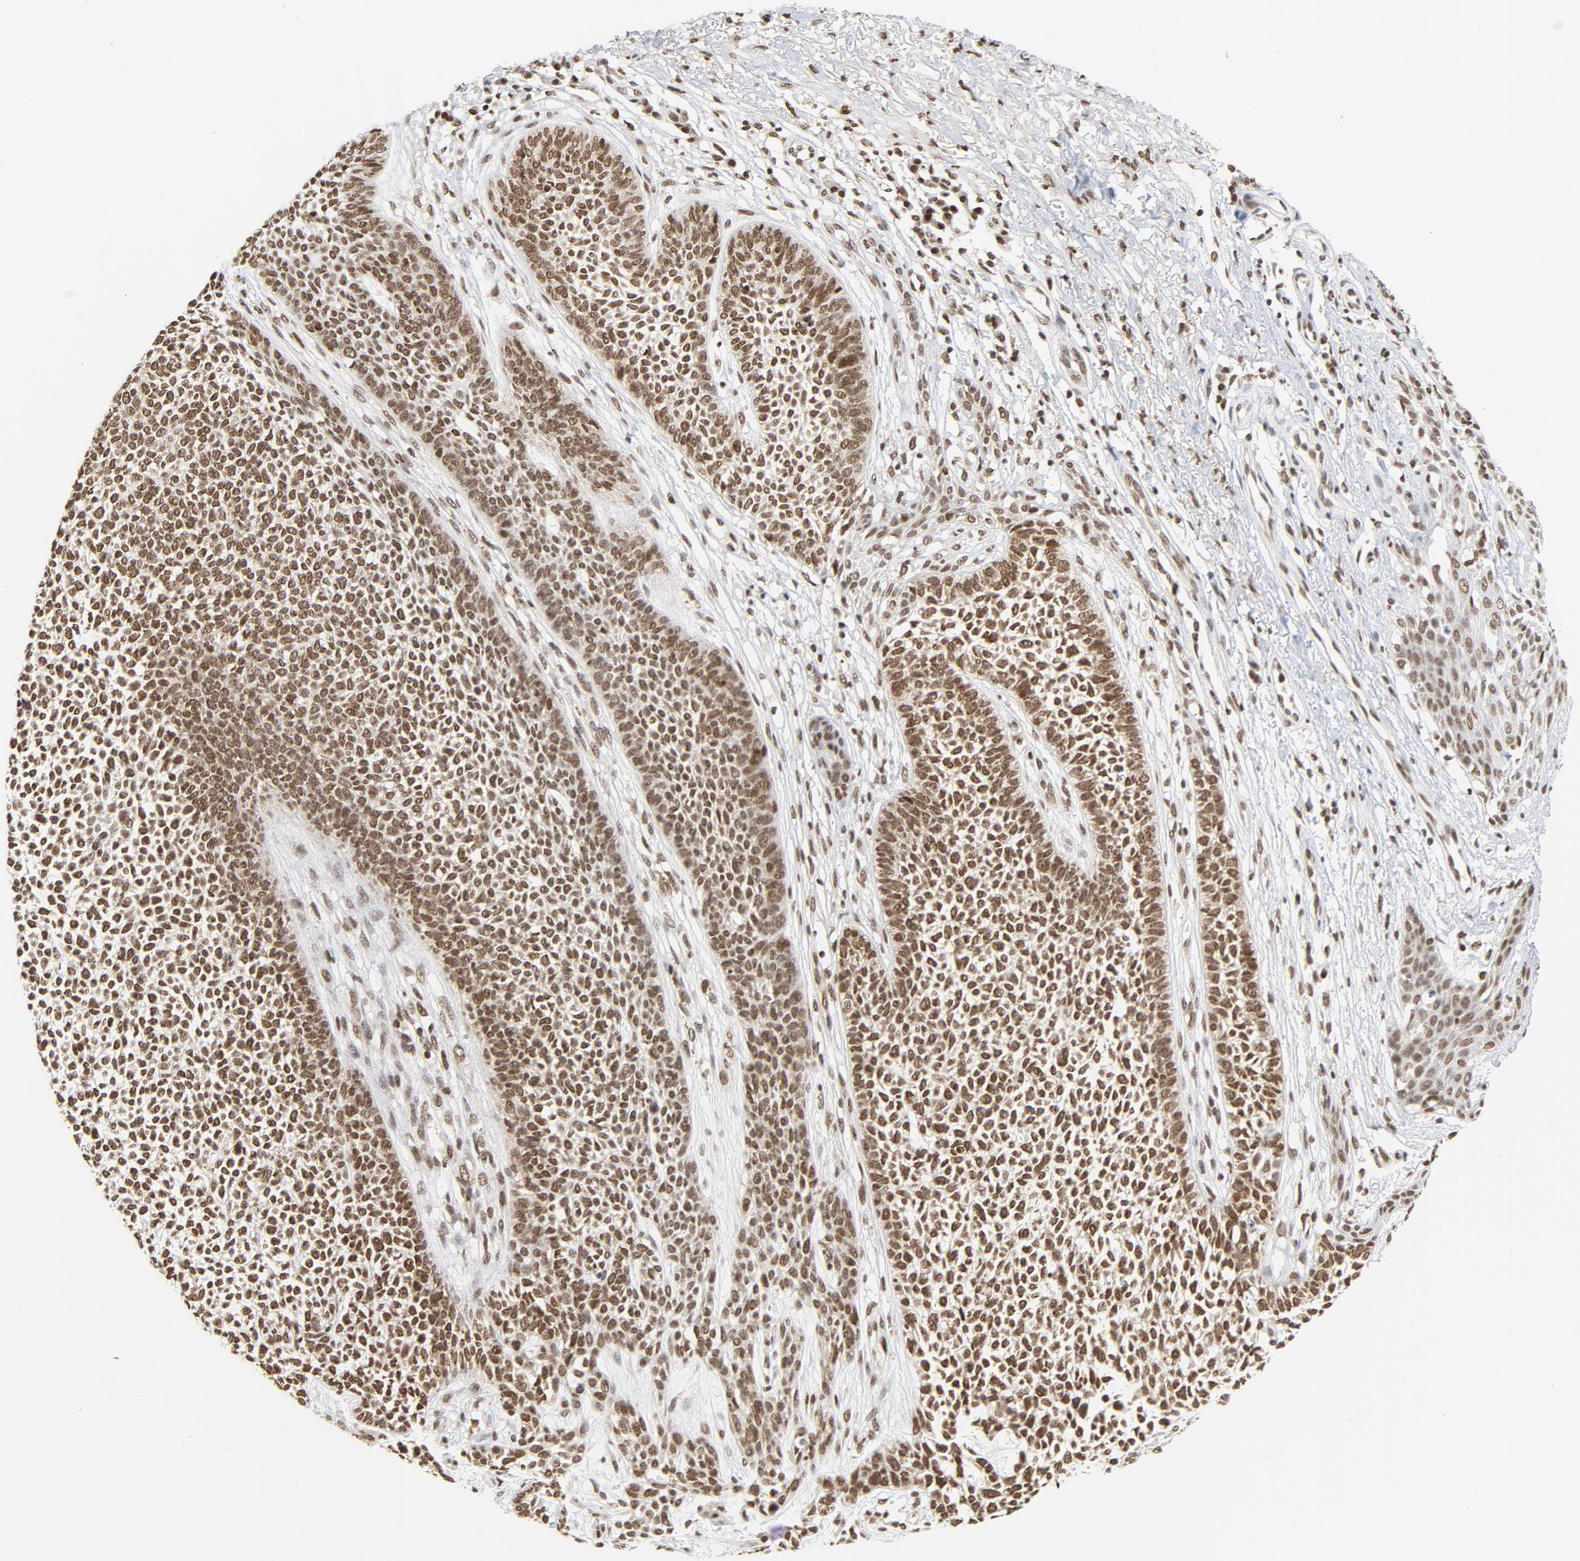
{"staining": {"intensity": "strong", "quantity": ">75%", "location": "nuclear"}, "tissue": "skin cancer", "cell_type": "Tumor cells", "image_type": "cancer", "snomed": [{"axis": "morphology", "description": "Basal cell carcinoma"}, {"axis": "topography", "description": "Skin"}], "caption": "Basal cell carcinoma (skin) stained for a protein demonstrates strong nuclear positivity in tumor cells.", "gene": "ERCC1", "patient": {"sex": "female", "age": 84}}